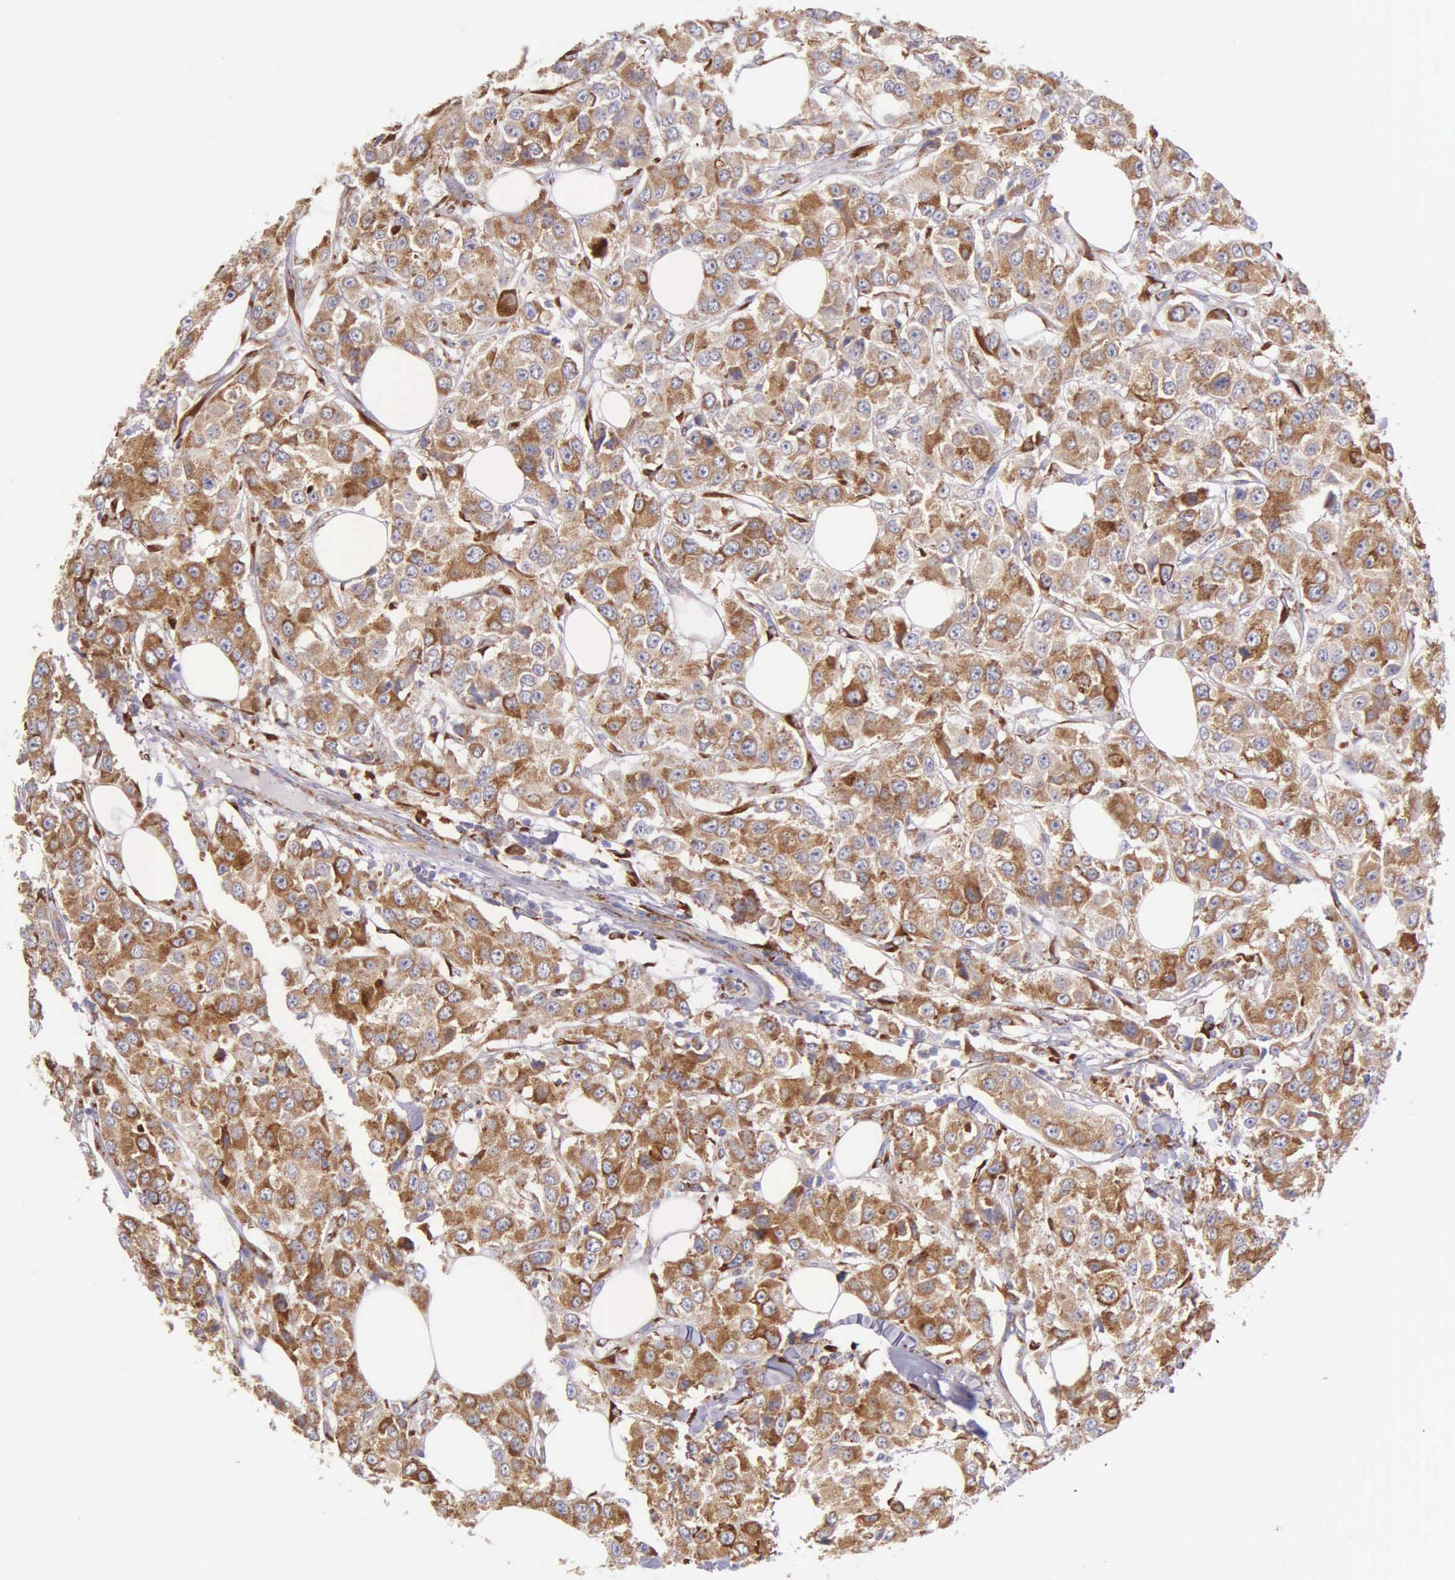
{"staining": {"intensity": "strong", "quantity": ">75%", "location": "cytoplasmic/membranous"}, "tissue": "breast cancer", "cell_type": "Tumor cells", "image_type": "cancer", "snomed": [{"axis": "morphology", "description": "Duct carcinoma"}, {"axis": "topography", "description": "Breast"}], "caption": "Protein staining of invasive ductal carcinoma (breast) tissue displays strong cytoplasmic/membranous positivity in about >75% of tumor cells. (DAB (3,3'-diaminobenzidine) IHC with brightfield microscopy, high magnification).", "gene": "CKAP4", "patient": {"sex": "female", "age": 58}}